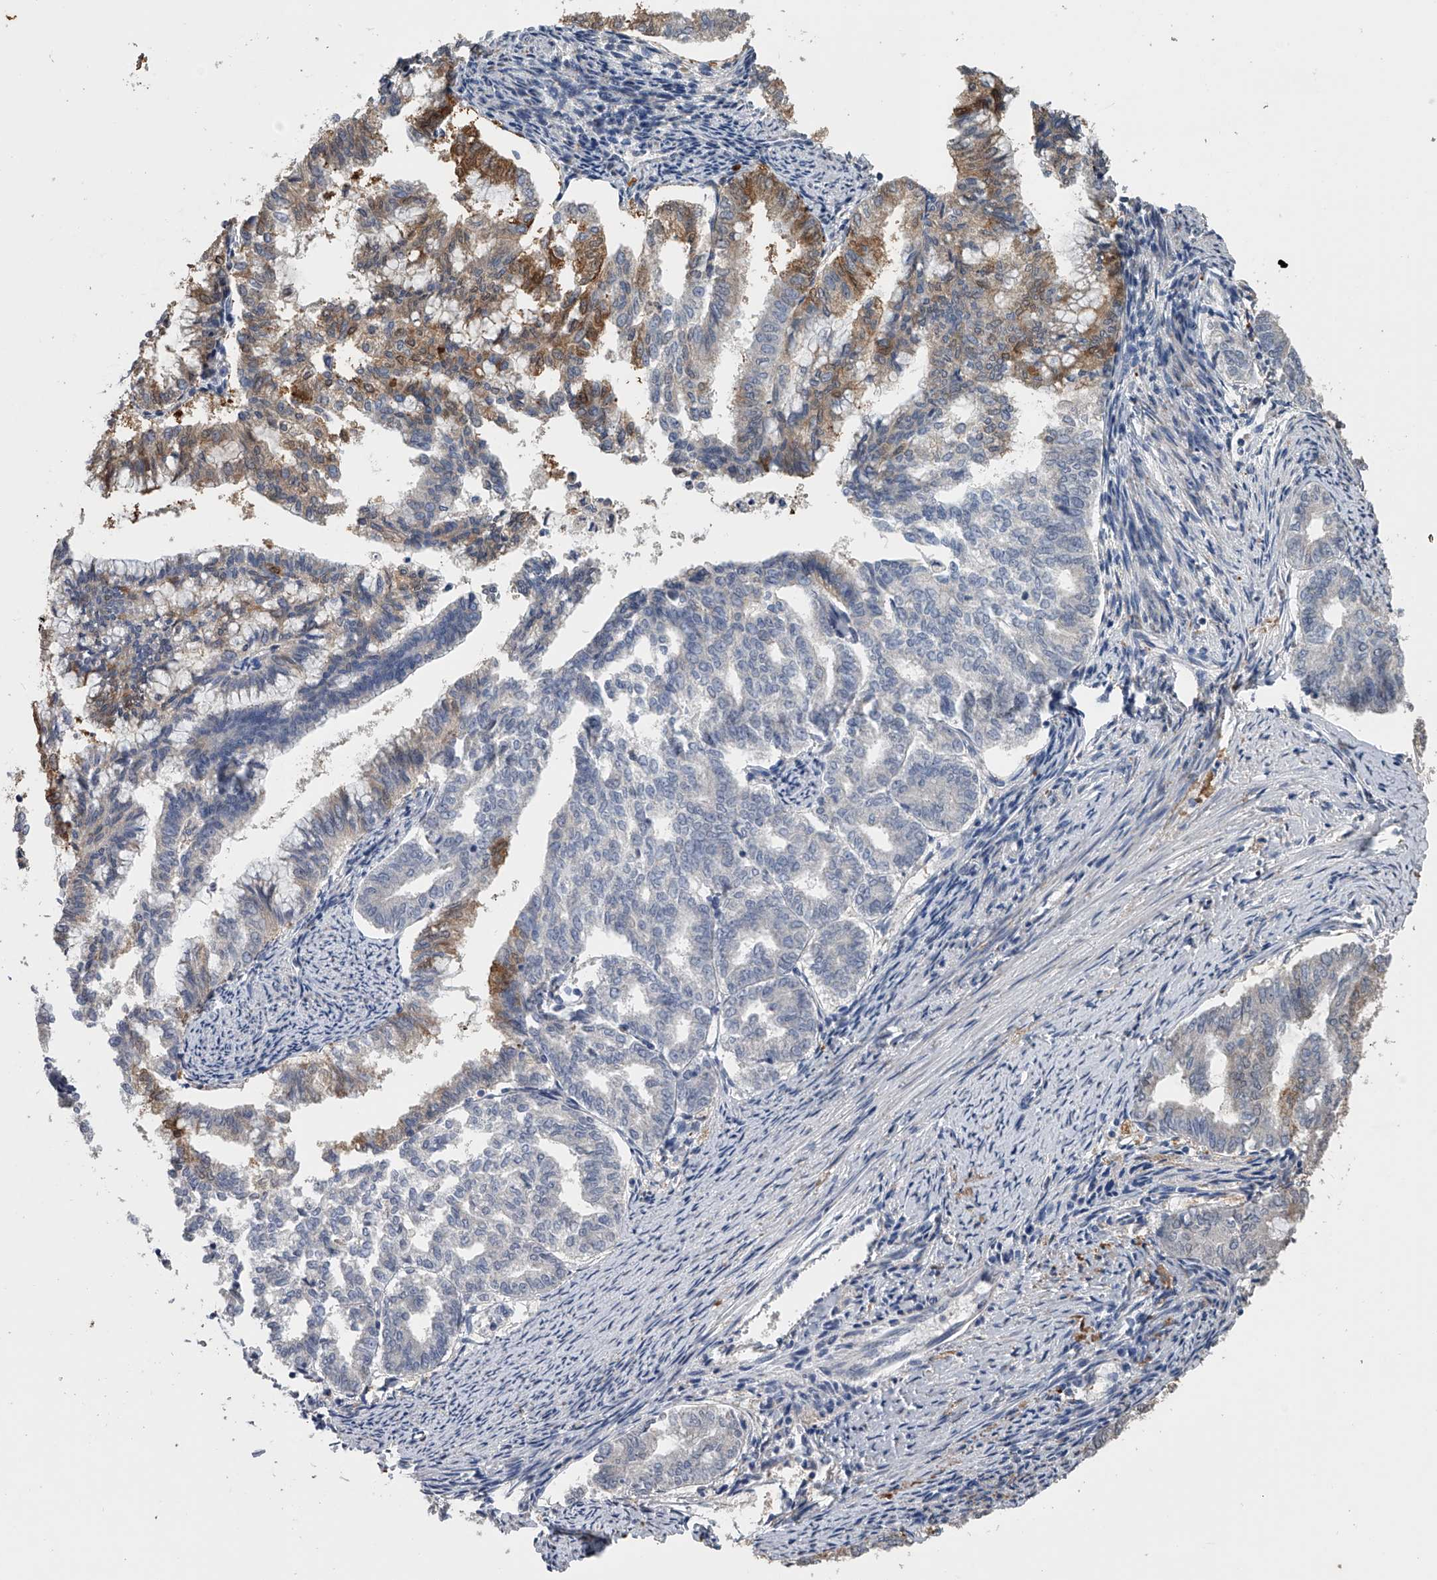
{"staining": {"intensity": "moderate", "quantity": "<25%", "location": "cytoplasmic/membranous"}, "tissue": "endometrial cancer", "cell_type": "Tumor cells", "image_type": "cancer", "snomed": [{"axis": "morphology", "description": "Adenocarcinoma, NOS"}, {"axis": "topography", "description": "Endometrium"}], "caption": "A high-resolution photomicrograph shows IHC staining of endometrial cancer, which reveals moderate cytoplasmic/membranous expression in approximately <25% of tumor cells. (DAB (3,3'-diaminobenzidine) IHC, brown staining for protein, blue staining for nuclei).", "gene": "DOCK9", "patient": {"sex": "female", "age": 79}}